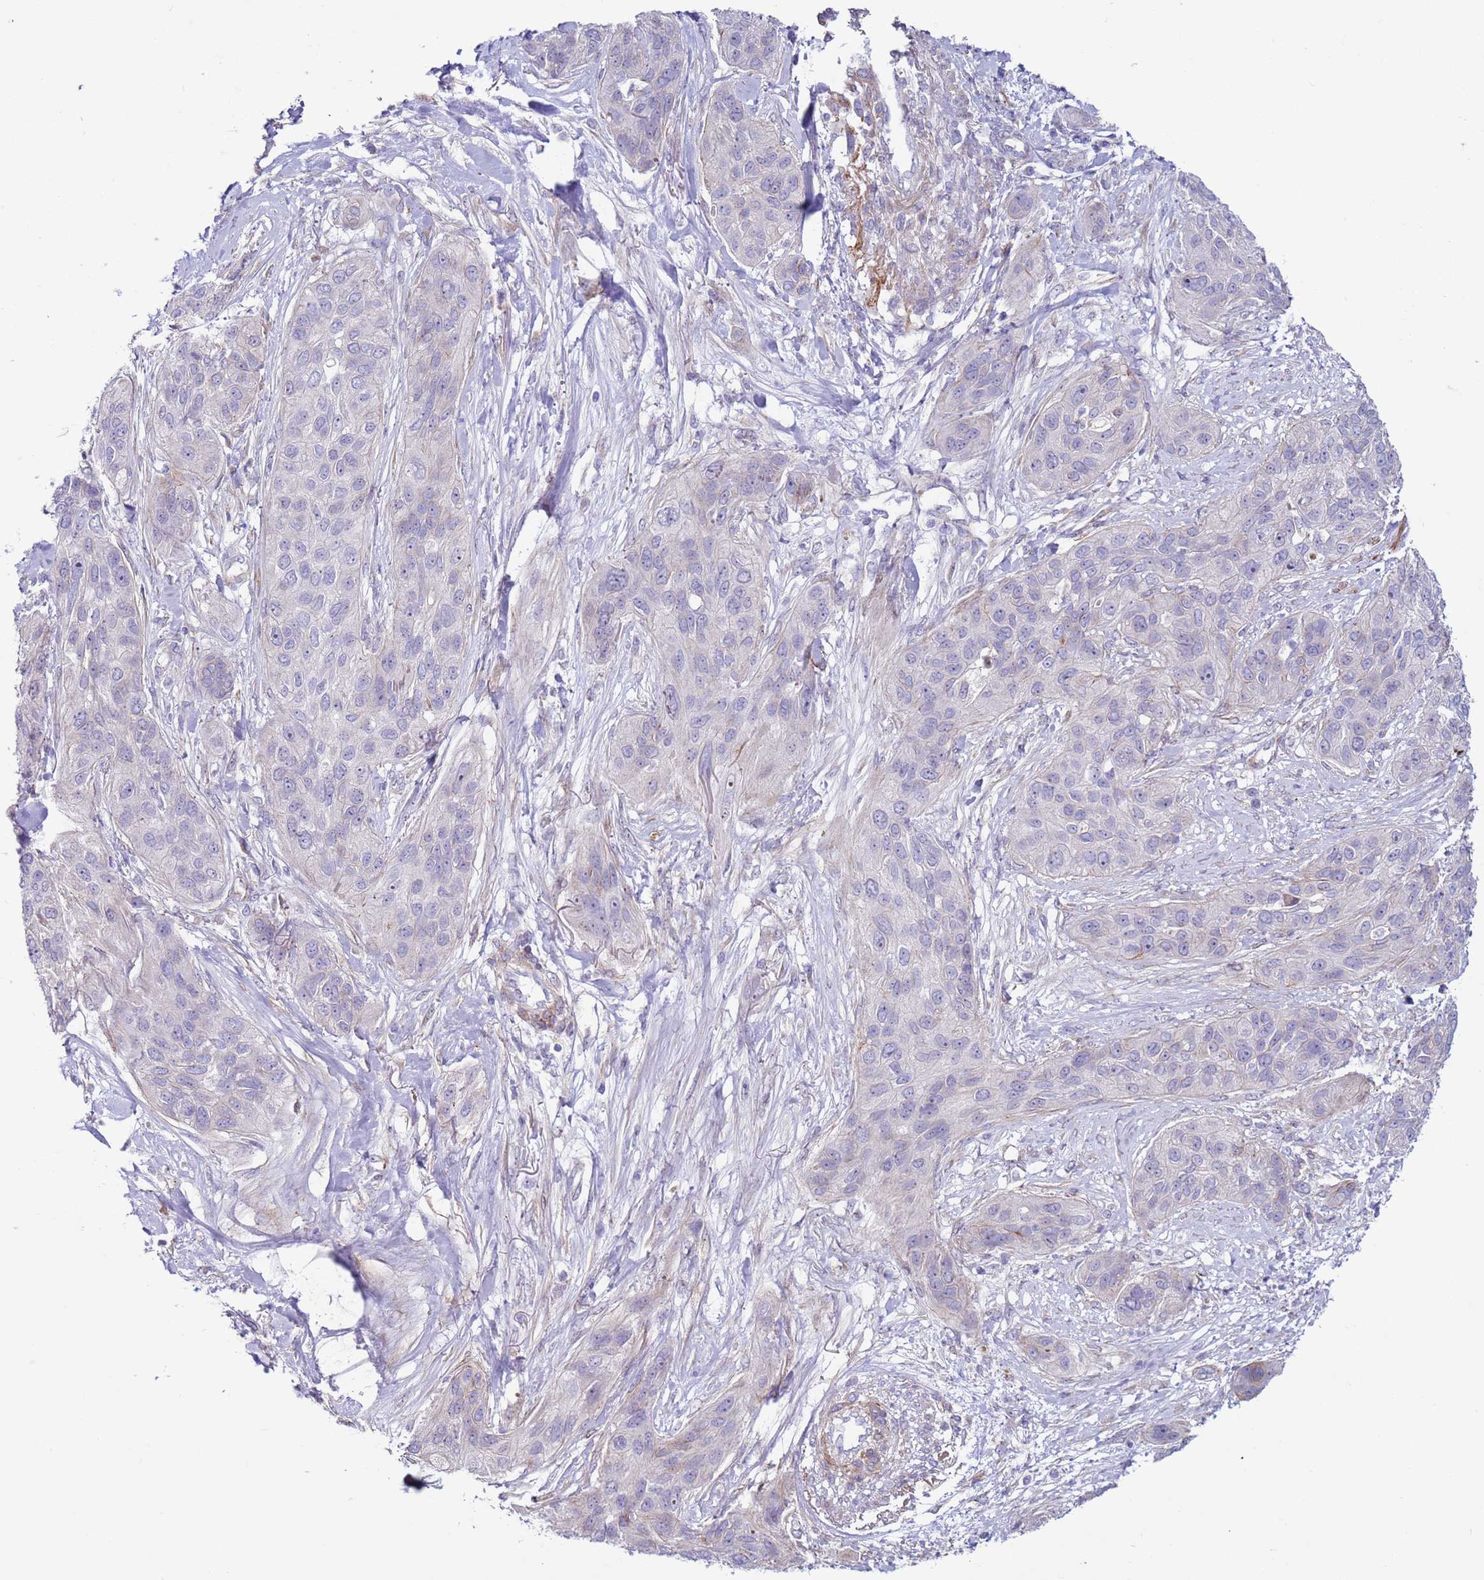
{"staining": {"intensity": "negative", "quantity": "none", "location": "none"}, "tissue": "lung cancer", "cell_type": "Tumor cells", "image_type": "cancer", "snomed": [{"axis": "morphology", "description": "Squamous cell carcinoma, NOS"}, {"axis": "topography", "description": "Lung"}], "caption": "The immunohistochemistry (IHC) micrograph has no significant positivity in tumor cells of lung cancer (squamous cell carcinoma) tissue. (DAB (3,3'-diaminobenzidine) immunohistochemistry, high magnification).", "gene": "HEATR1", "patient": {"sex": "female", "age": 70}}